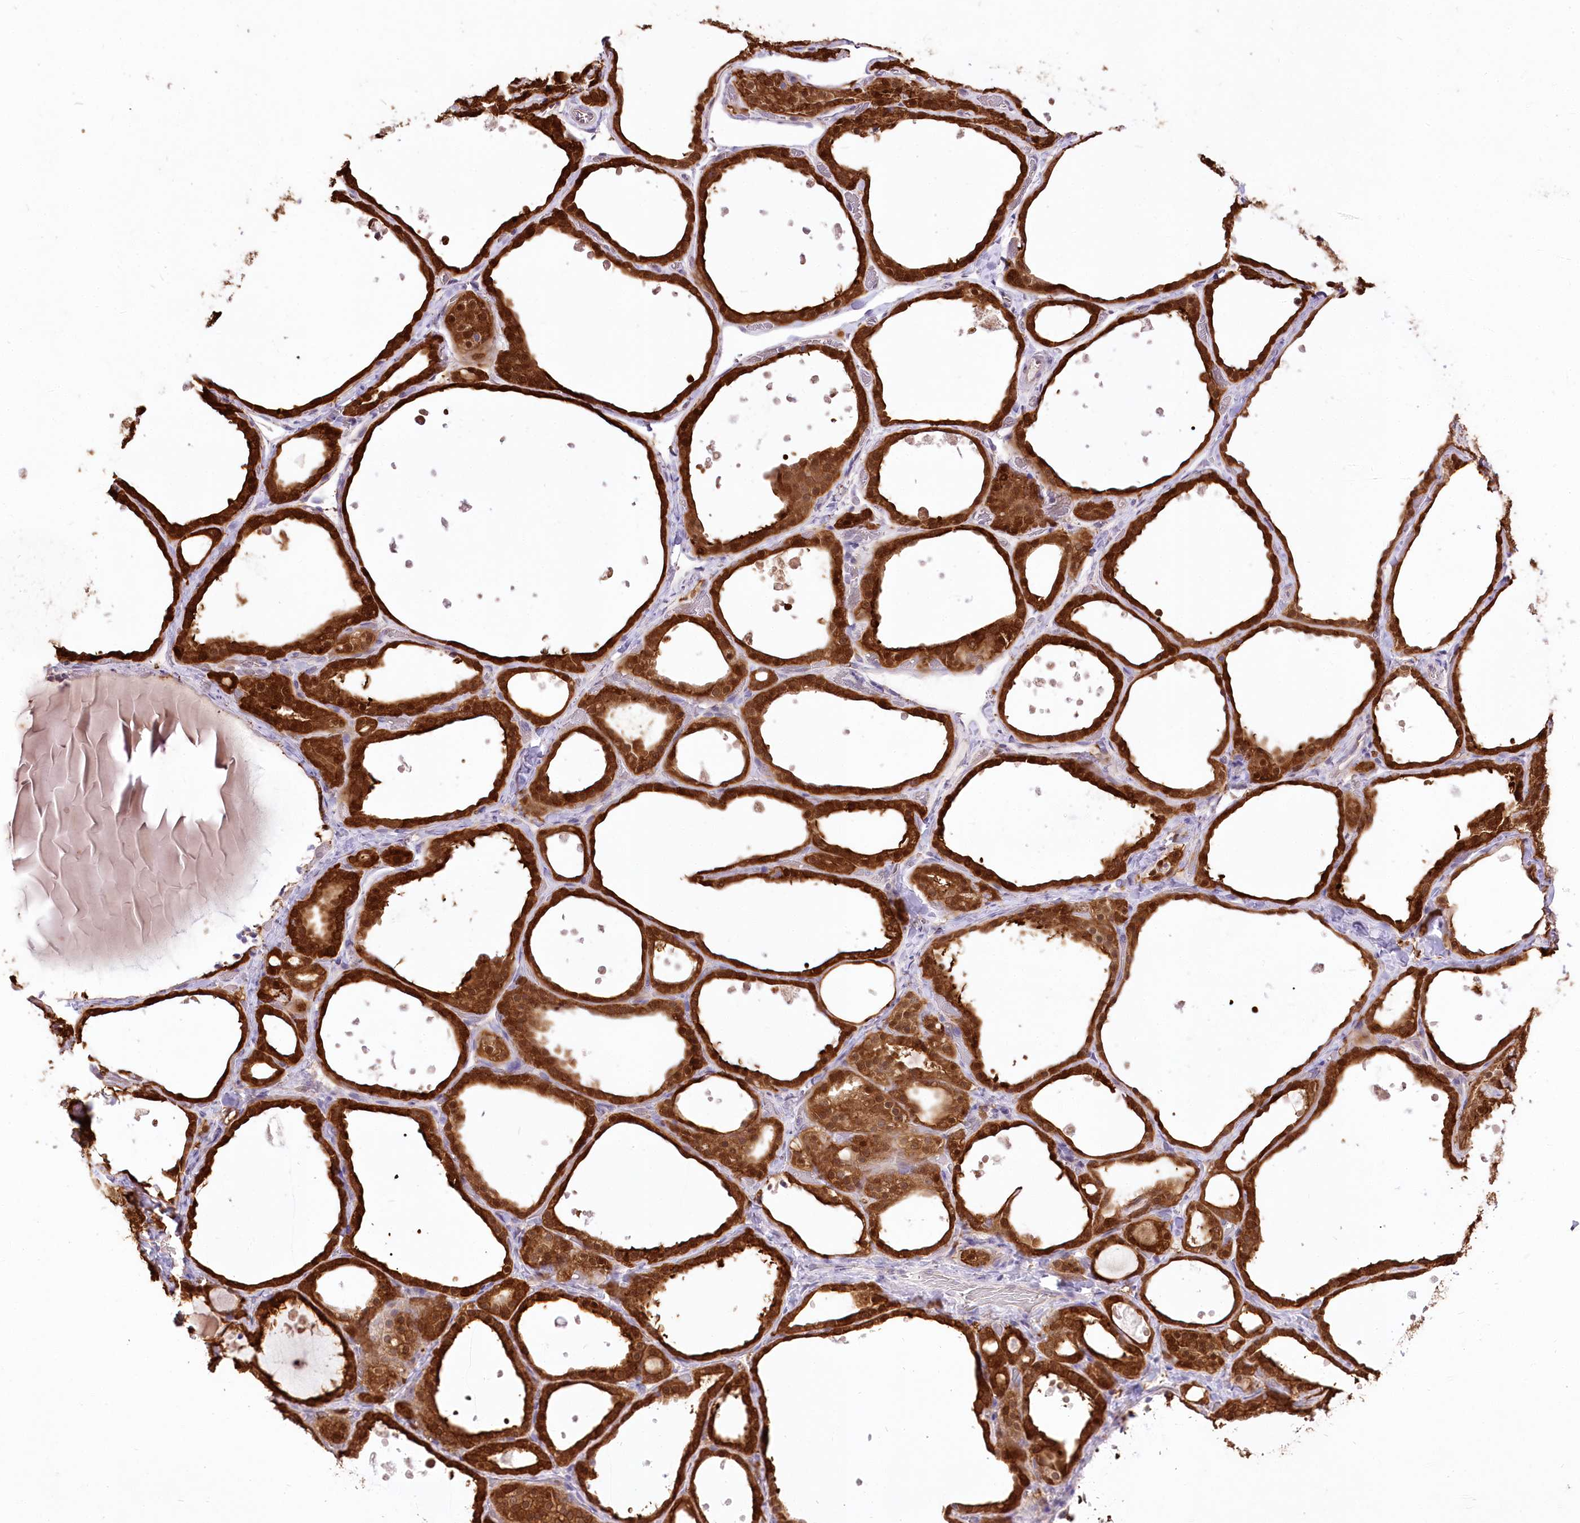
{"staining": {"intensity": "strong", "quantity": ">75%", "location": "cytoplasmic/membranous,nuclear"}, "tissue": "thyroid gland", "cell_type": "Glandular cells", "image_type": "normal", "snomed": [{"axis": "morphology", "description": "Normal tissue, NOS"}, {"axis": "topography", "description": "Thyroid gland"}], "caption": "A brown stain shows strong cytoplasmic/membranous,nuclear expression of a protein in glandular cells of normal thyroid gland.", "gene": "R3HDM2", "patient": {"sex": "female", "age": 44}}